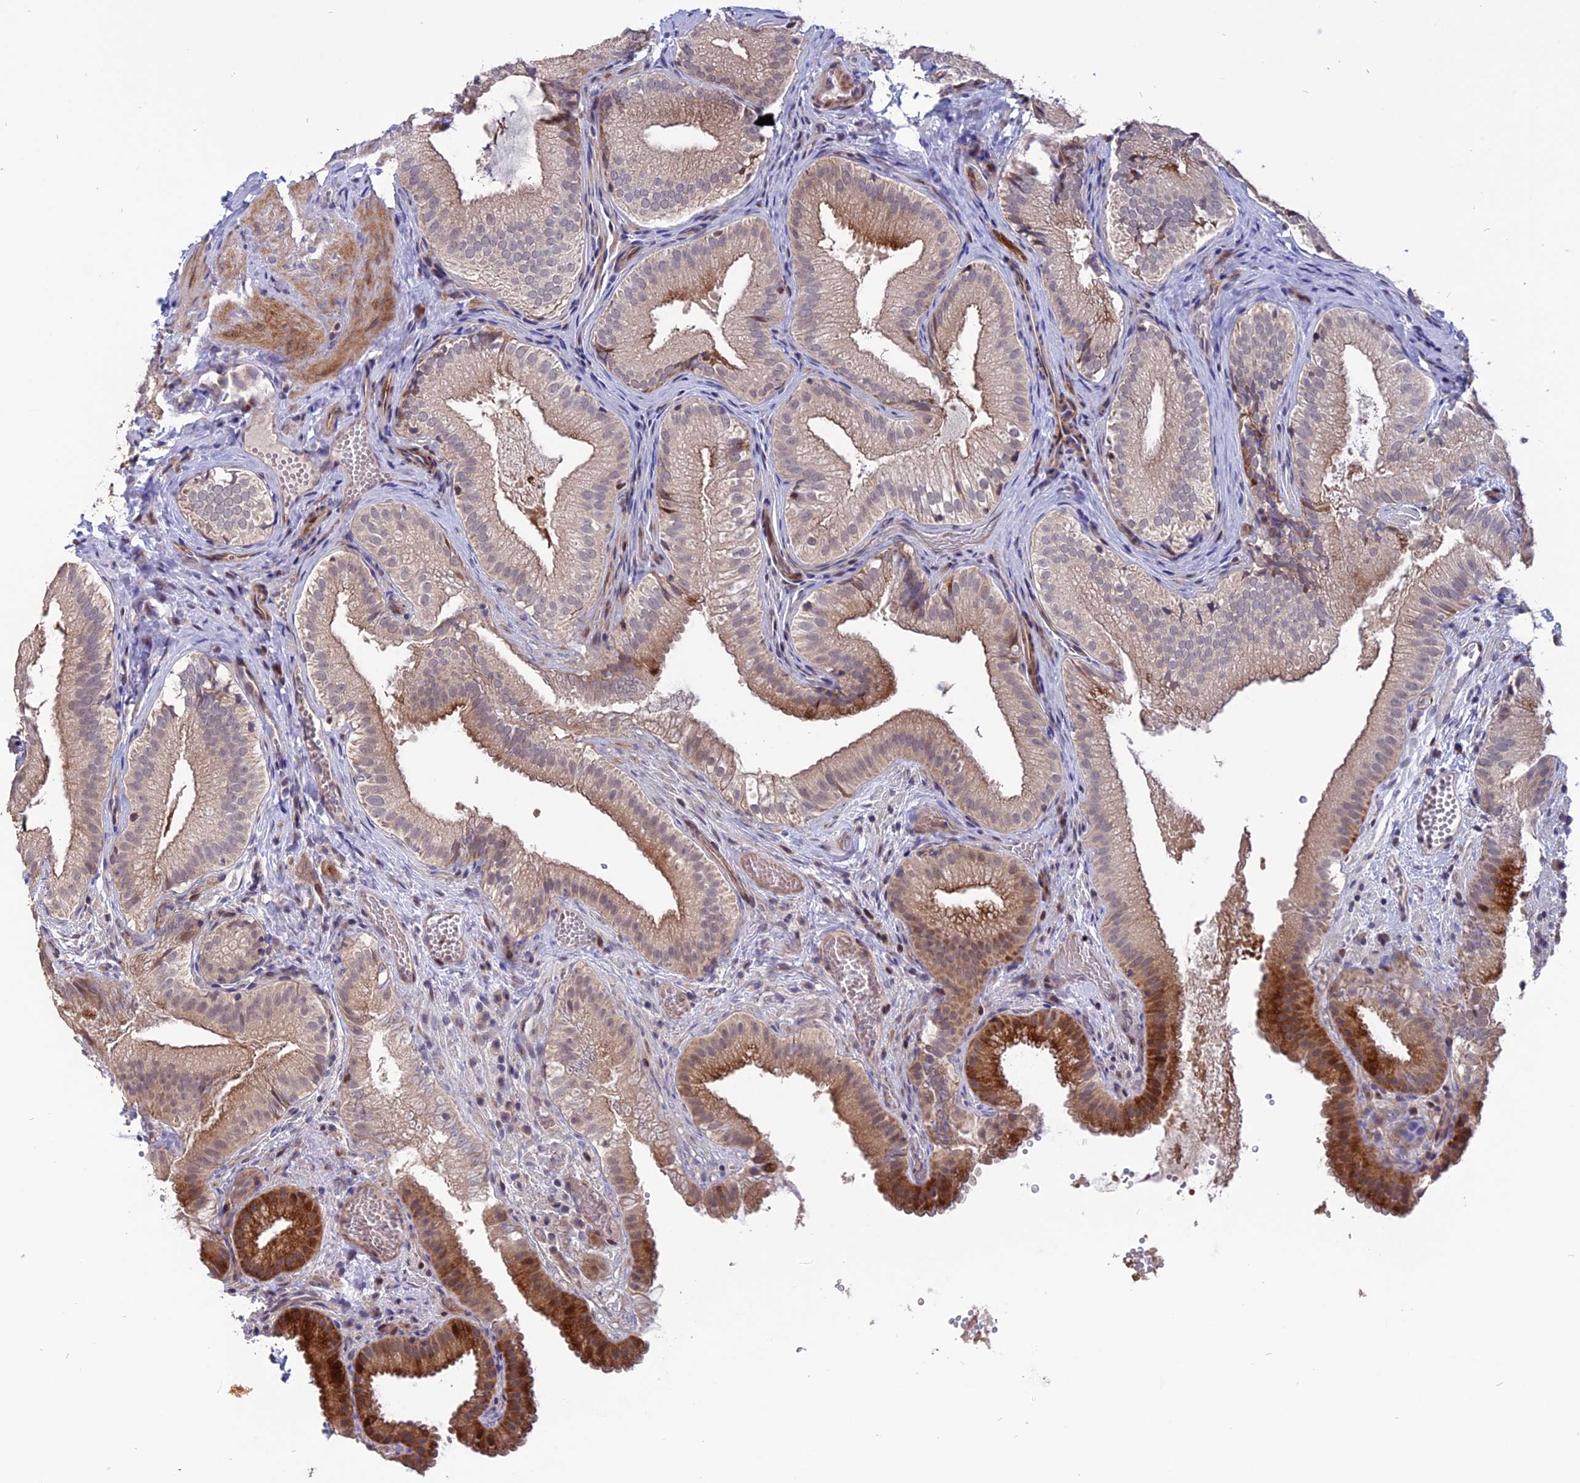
{"staining": {"intensity": "moderate", "quantity": "<25%", "location": "cytoplasmic/membranous"}, "tissue": "gallbladder", "cell_type": "Glandular cells", "image_type": "normal", "snomed": [{"axis": "morphology", "description": "Normal tissue, NOS"}, {"axis": "topography", "description": "Gallbladder"}], "caption": "IHC histopathology image of benign gallbladder stained for a protein (brown), which exhibits low levels of moderate cytoplasmic/membranous expression in about <25% of glandular cells.", "gene": "TMEM263", "patient": {"sex": "female", "age": 30}}